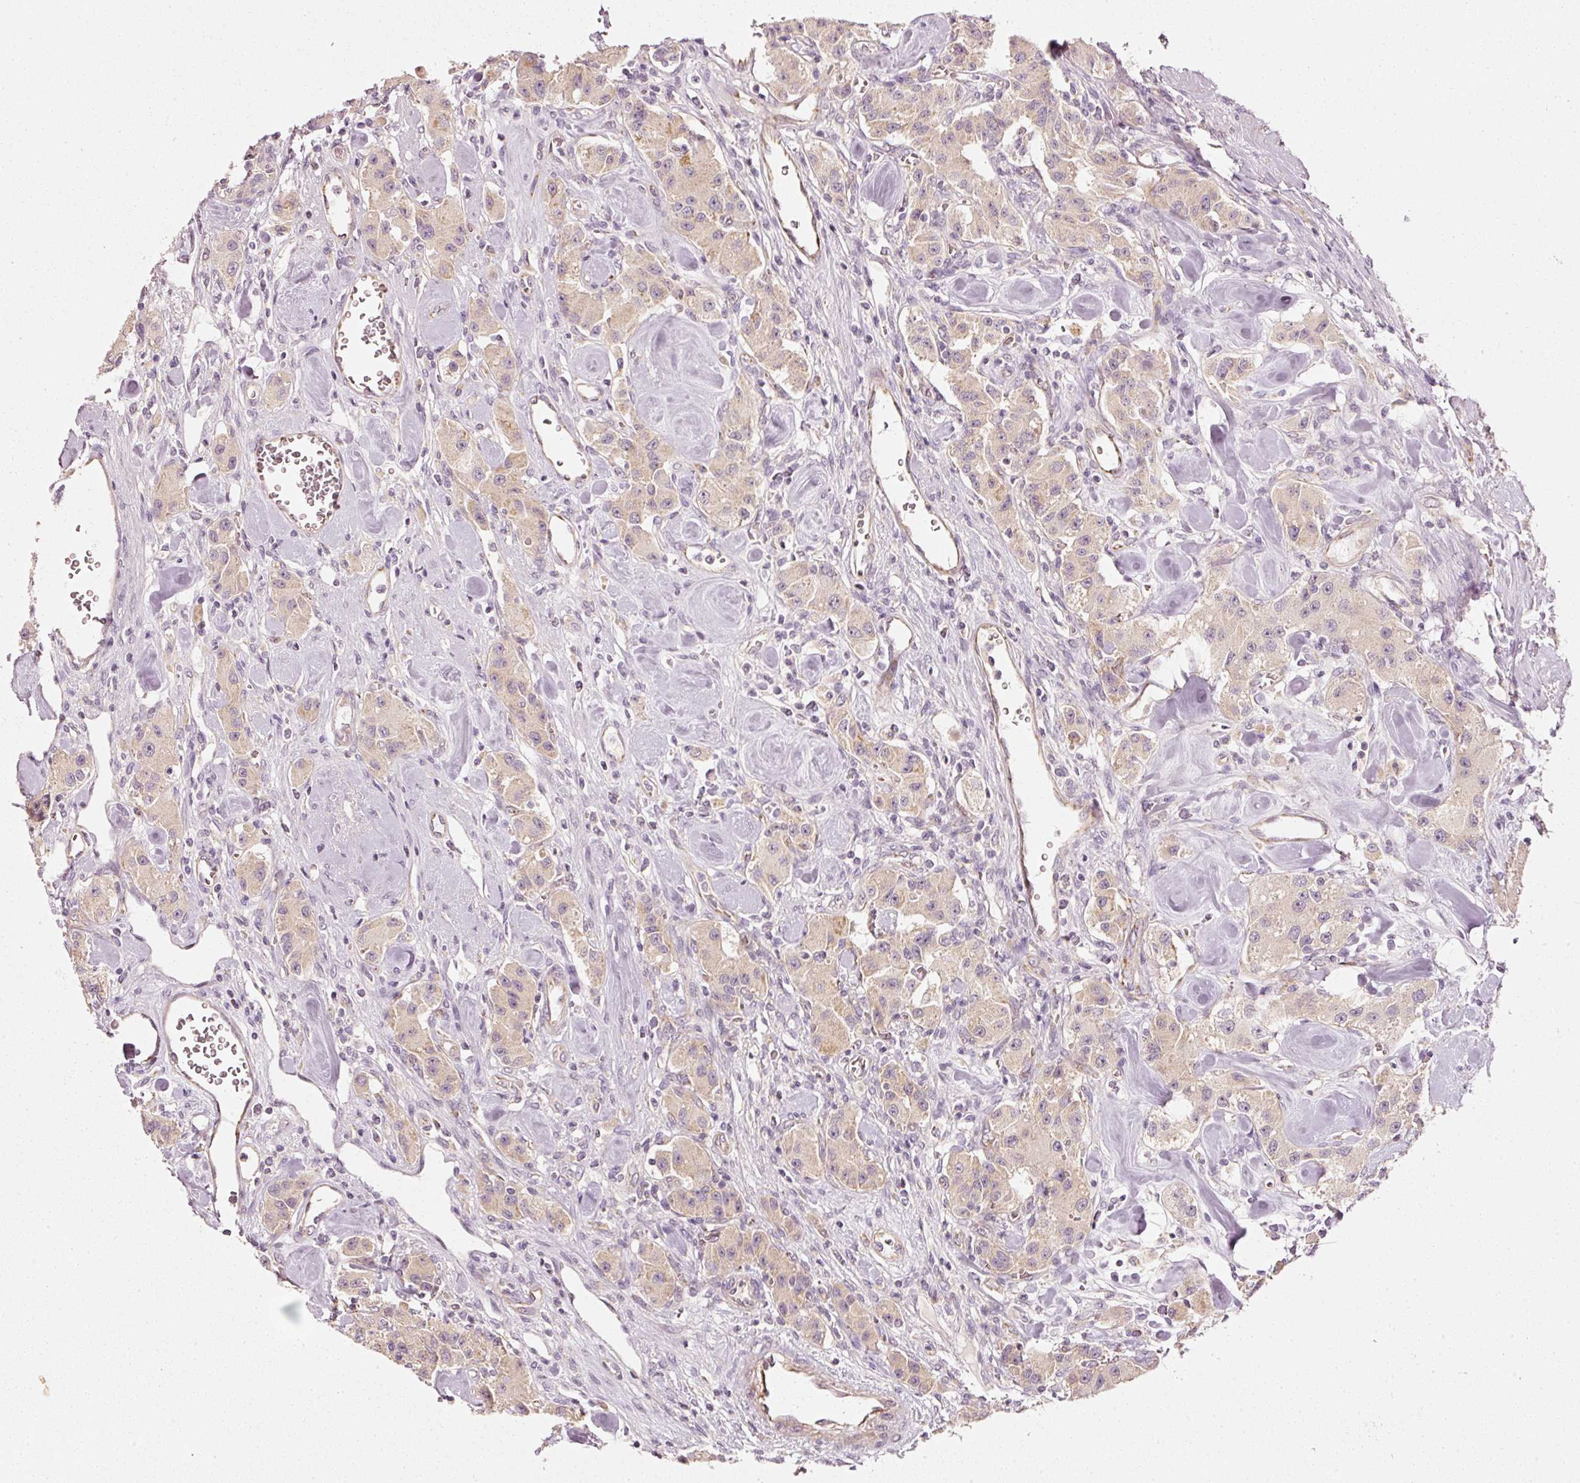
{"staining": {"intensity": "weak", "quantity": "<25%", "location": "cytoplasmic/membranous"}, "tissue": "carcinoid", "cell_type": "Tumor cells", "image_type": "cancer", "snomed": [{"axis": "morphology", "description": "Carcinoid, malignant, NOS"}, {"axis": "topography", "description": "Pancreas"}], "caption": "Immunohistochemical staining of human carcinoid reveals no significant expression in tumor cells. The staining is performed using DAB brown chromogen with nuclei counter-stained in using hematoxylin.", "gene": "ARHGAP22", "patient": {"sex": "male", "age": 41}}